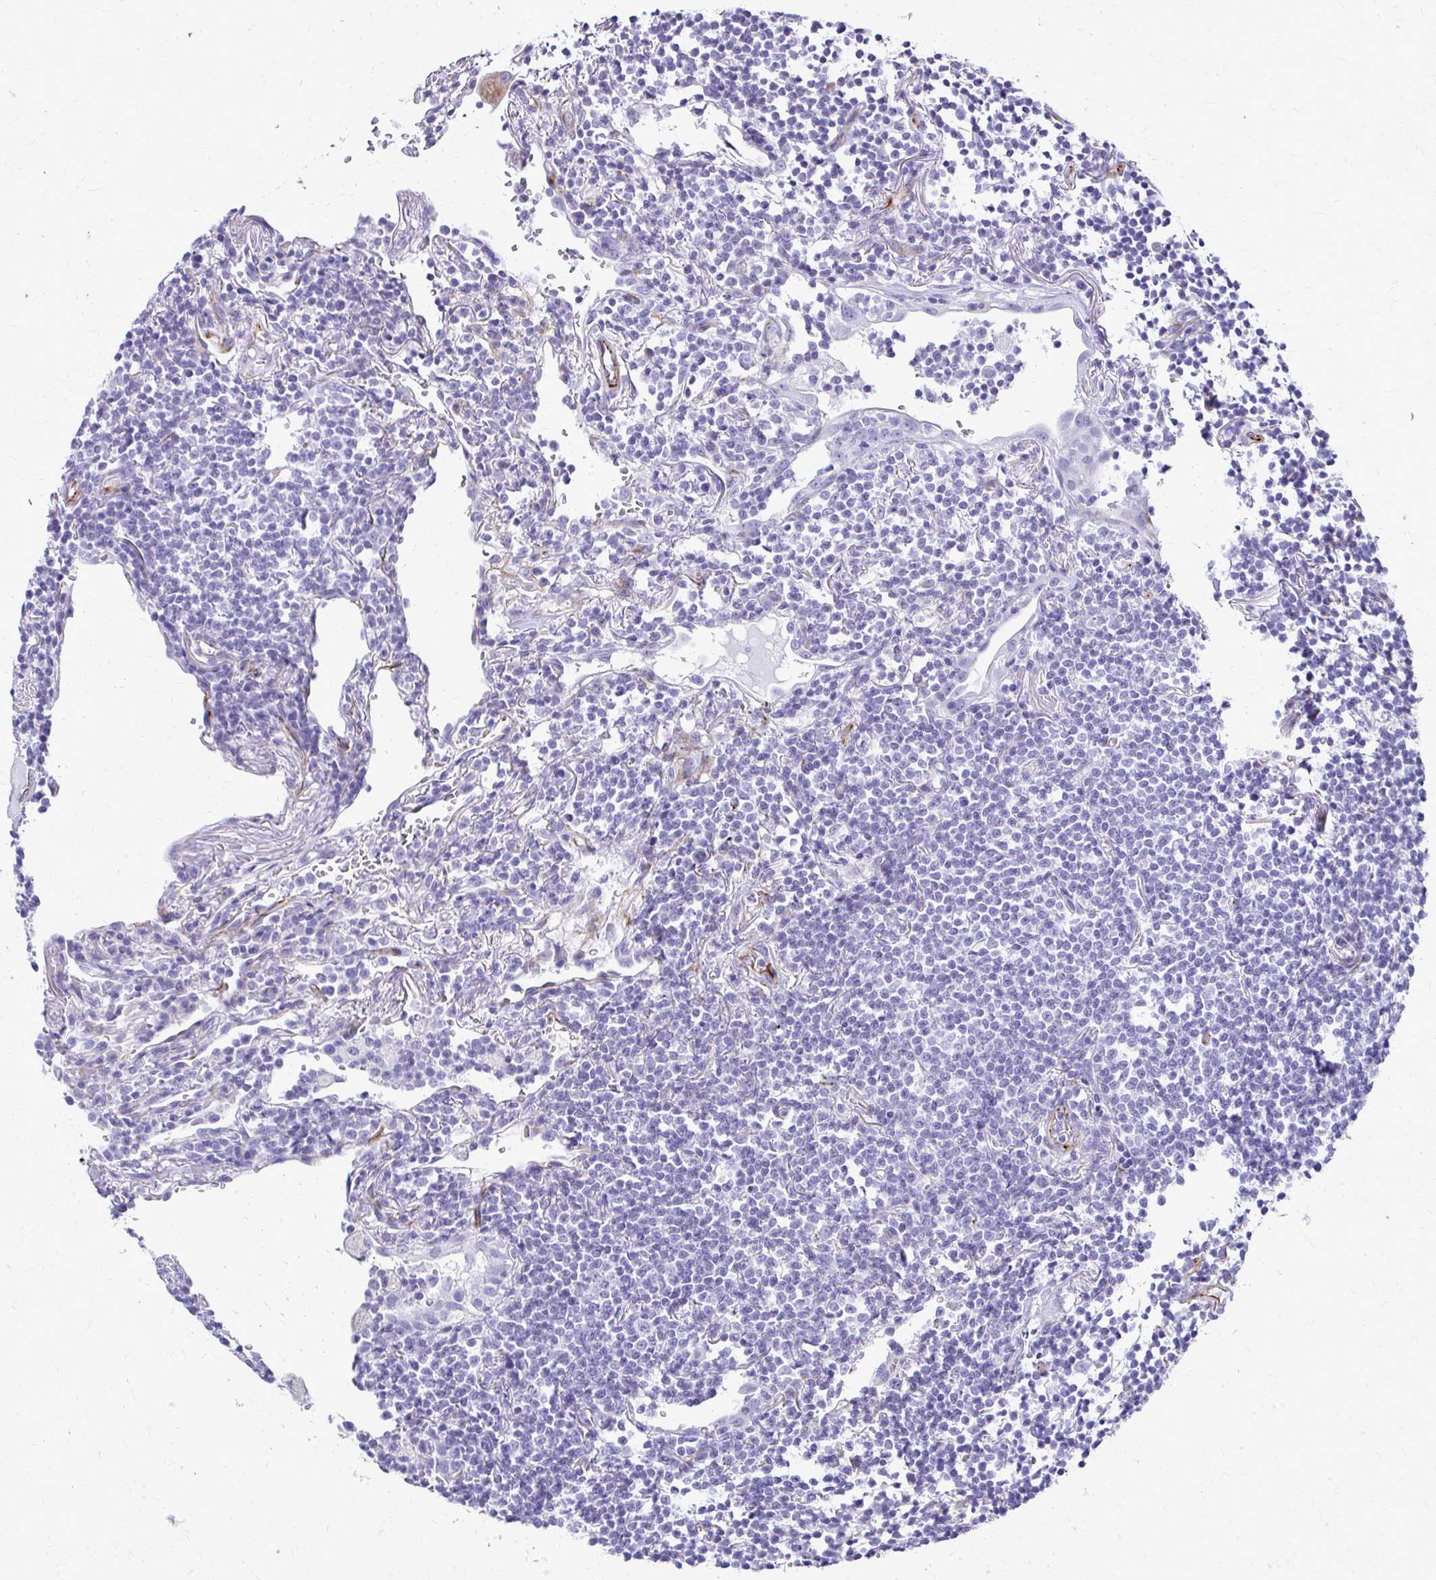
{"staining": {"intensity": "negative", "quantity": "none", "location": "none"}, "tissue": "lymphoma", "cell_type": "Tumor cells", "image_type": "cancer", "snomed": [{"axis": "morphology", "description": "Malignant lymphoma, non-Hodgkin's type, Low grade"}, {"axis": "topography", "description": "Lung"}], "caption": "This is a image of IHC staining of lymphoma, which shows no staining in tumor cells.", "gene": "TRIM6", "patient": {"sex": "female", "age": 71}}